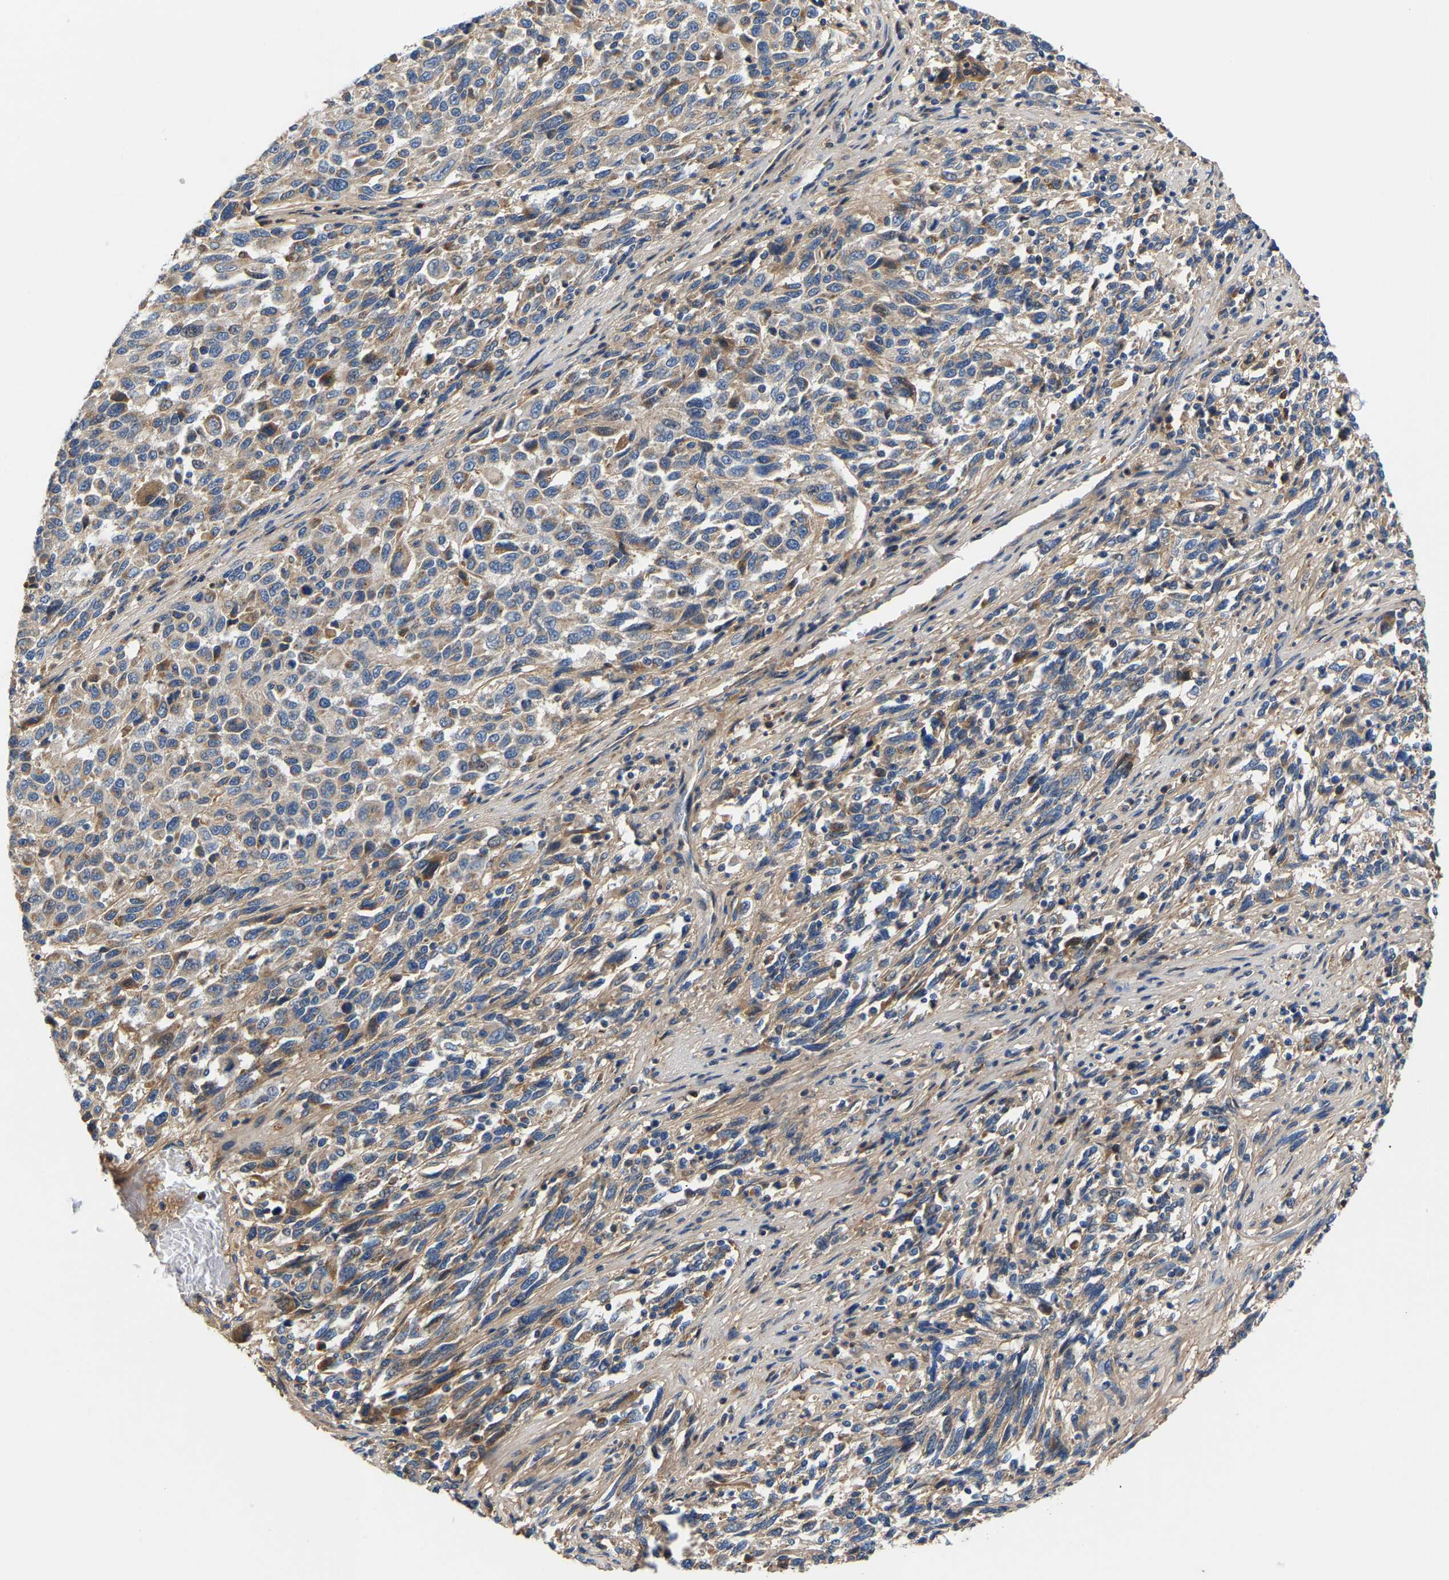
{"staining": {"intensity": "weak", "quantity": "25%-75%", "location": "cytoplasmic/membranous"}, "tissue": "melanoma", "cell_type": "Tumor cells", "image_type": "cancer", "snomed": [{"axis": "morphology", "description": "Malignant melanoma, Metastatic site"}, {"axis": "topography", "description": "Lymph node"}], "caption": "IHC of human malignant melanoma (metastatic site) reveals low levels of weak cytoplasmic/membranous staining in approximately 25%-75% of tumor cells.", "gene": "CCDC171", "patient": {"sex": "male", "age": 61}}